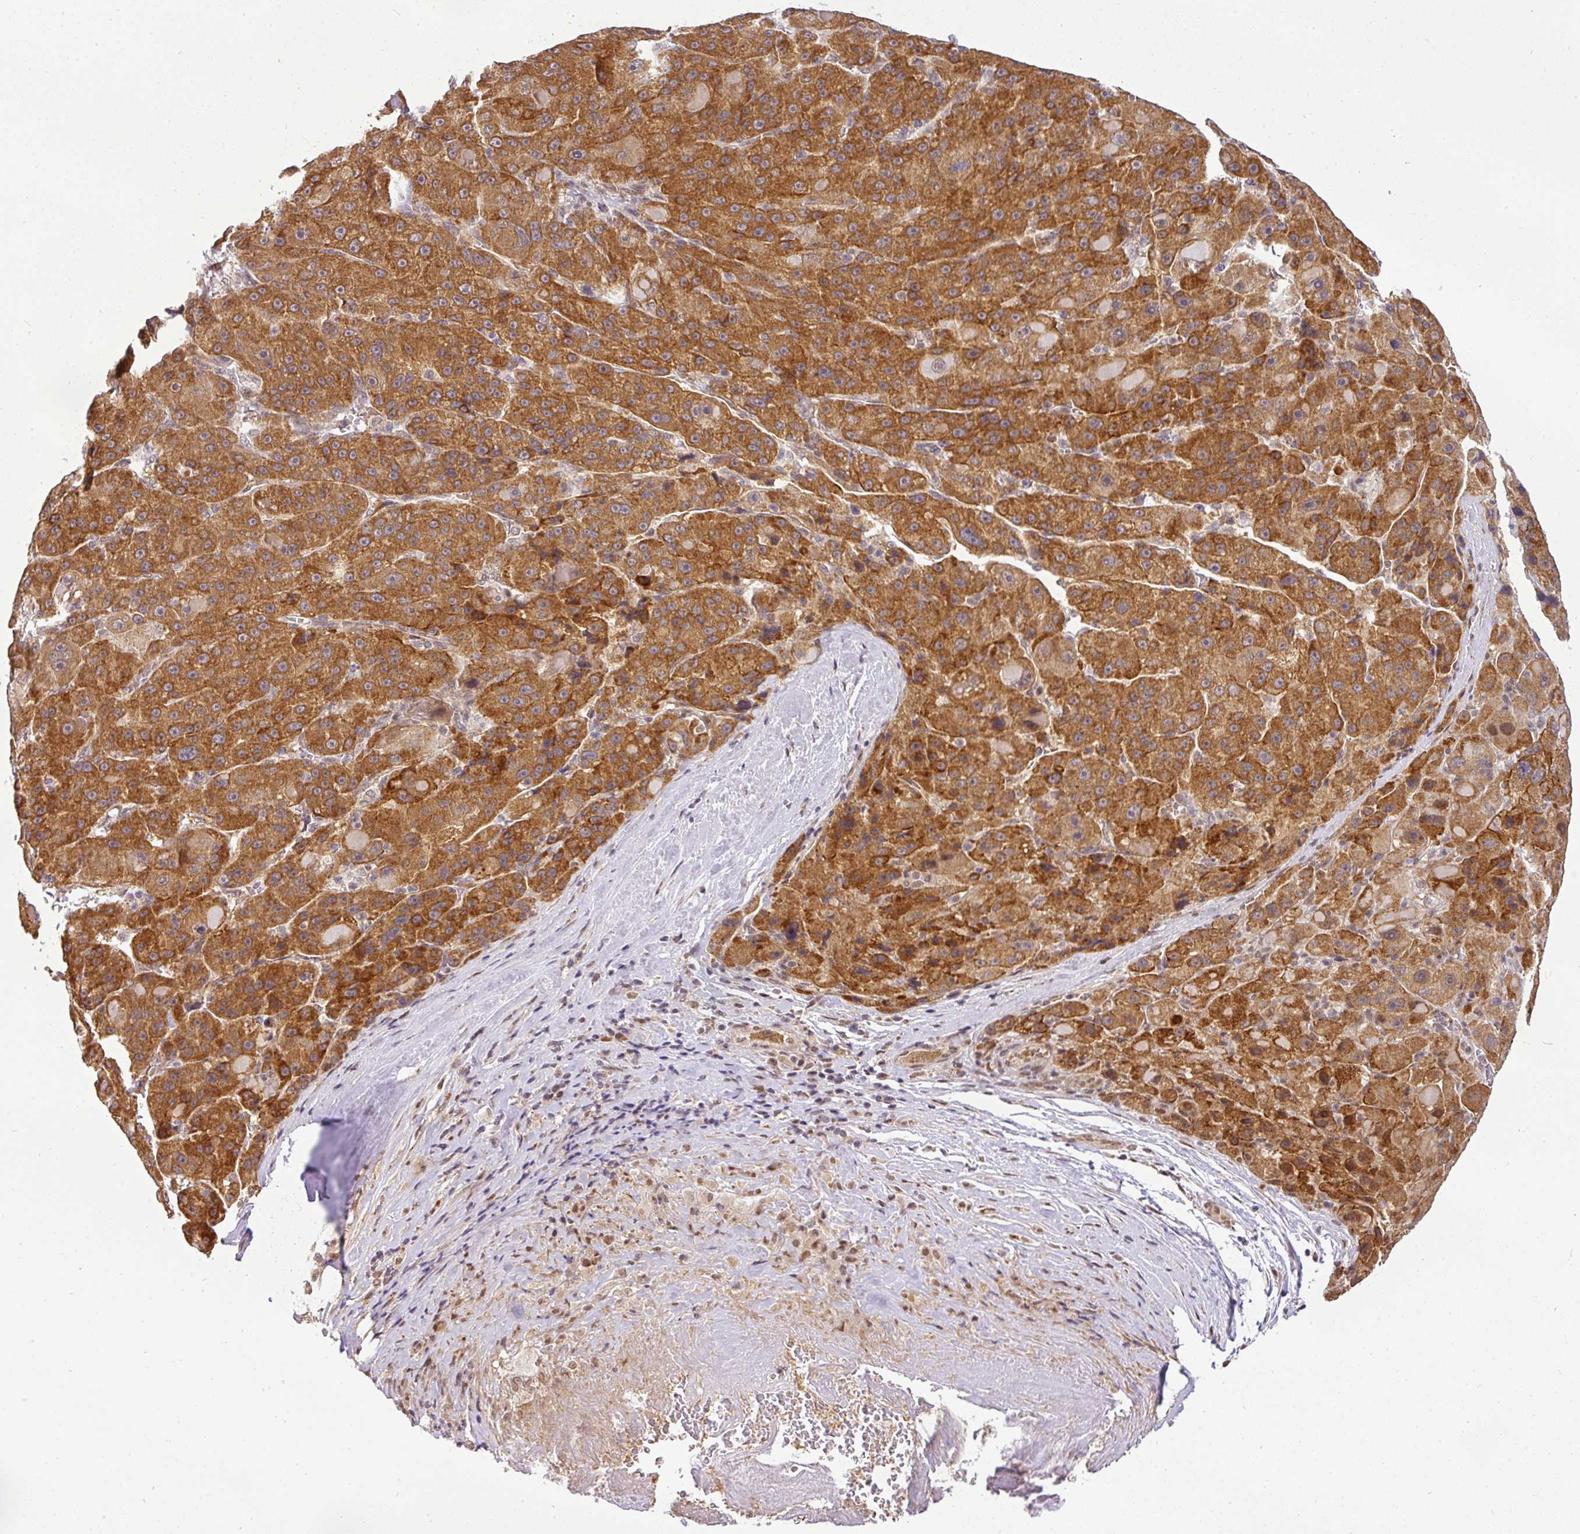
{"staining": {"intensity": "strong", "quantity": ">75%", "location": "cytoplasmic/membranous"}, "tissue": "liver cancer", "cell_type": "Tumor cells", "image_type": "cancer", "snomed": [{"axis": "morphology", "description": "Carcinoma, Hepatocellular, NOS"}, {"axis": "topography", "description": "Liver"}], "caption": "Tumor cells show high levels of strong cytoplasmic/membranous expression in approximately >75% of cells in hepatocellular carcinoma (liver). (Brightfield microscopy of DAB IHC at high magnification).", "gene": "C1orf226", "patient": {"sex": "male", "age": 76}}